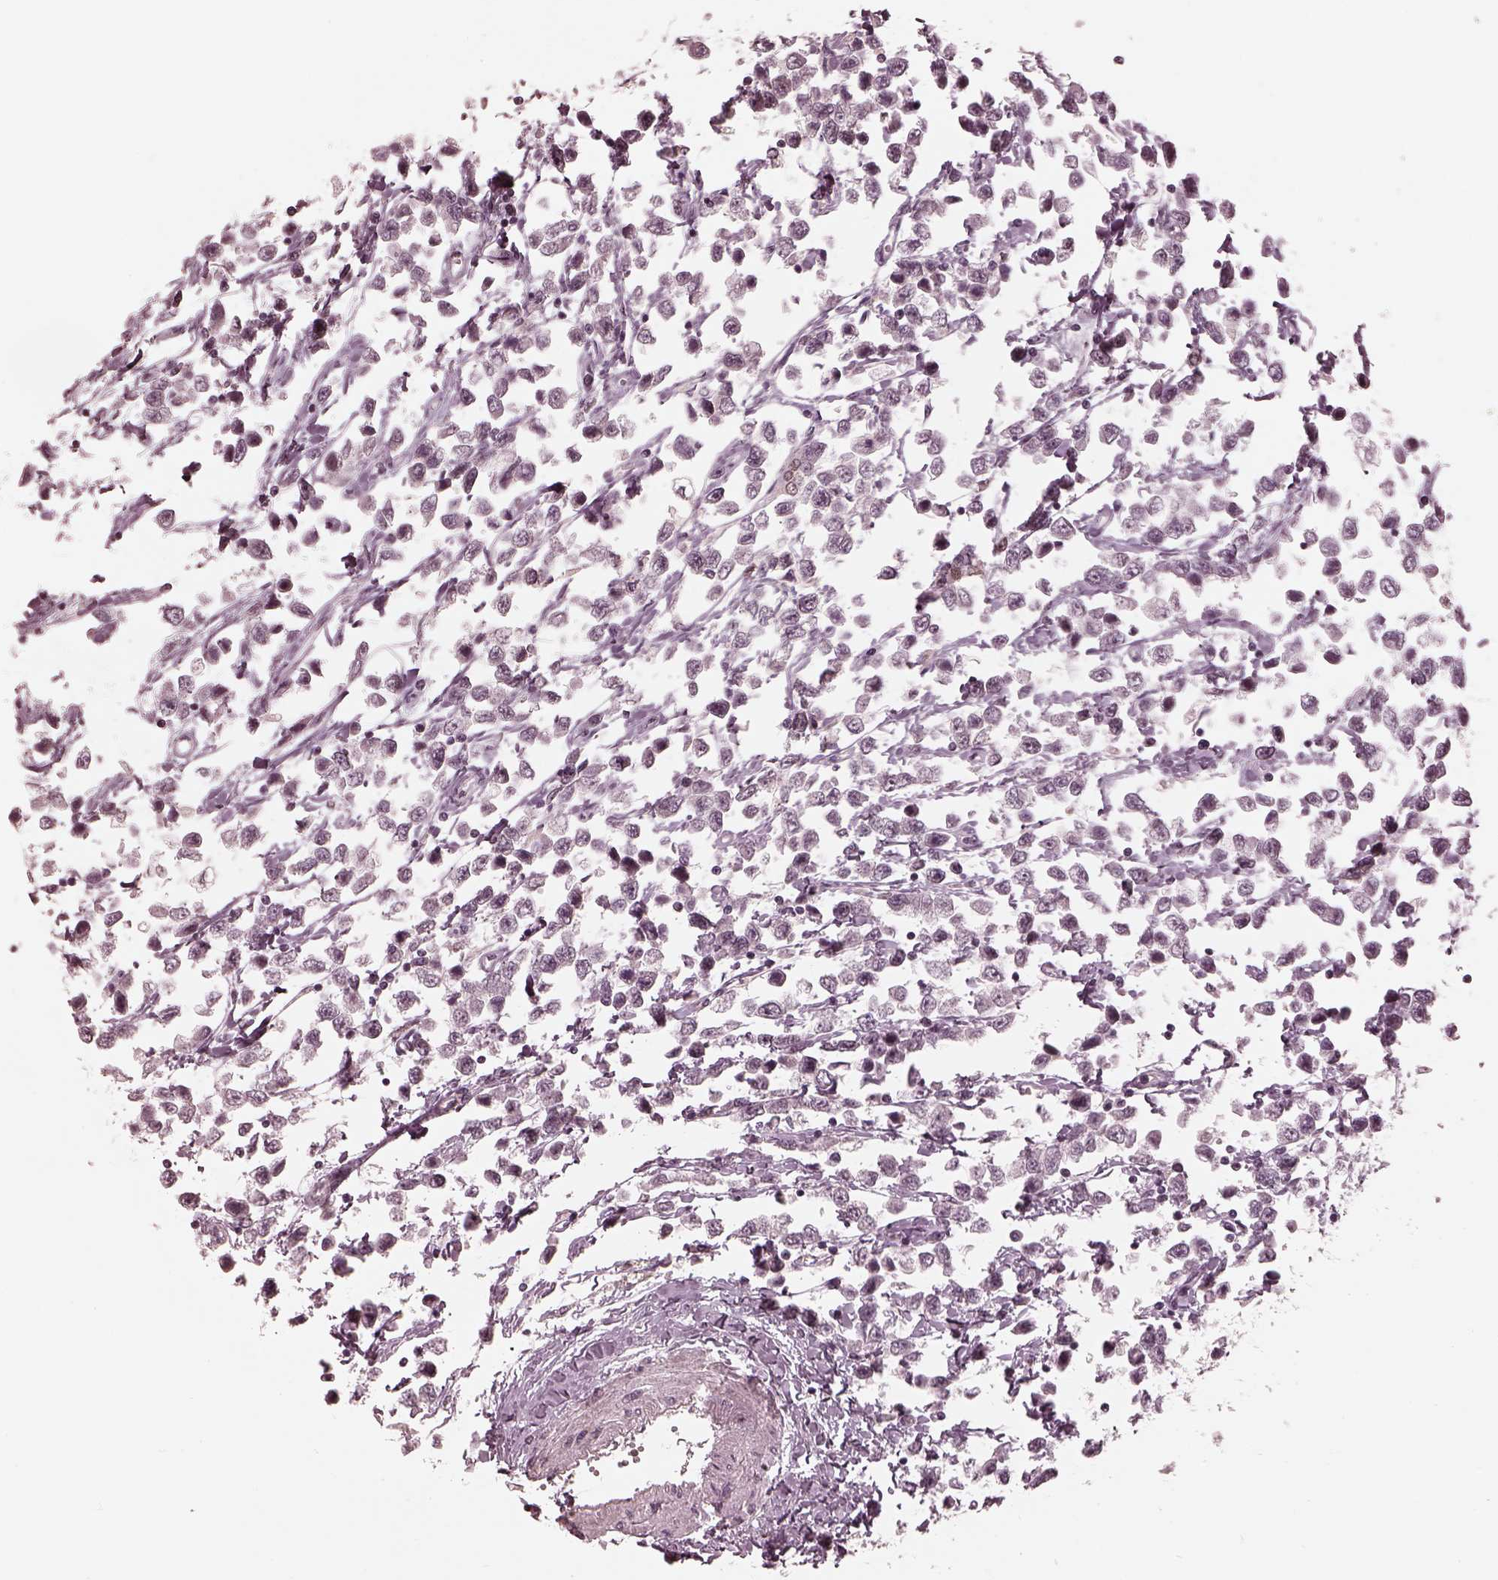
{"staining": {"intensity": "negative", "quantity": "none", "location": "none"}, "tissue": "testis cancer", "cell_type": "Tumor cells", "image_type": "cancer", "snomed": [{"axis": "morphology", "description": "Seminoma, NOS"}, {"axis": "topography", "description": "Testis"}], "caption": "High magnification brightfield microscopy of testis seminoma stained with DAB (3,3'-diaminobenzidine) (brown) and counterstained with hematoxylin (blue): tumor cells show no significant positivity. Nuclei are stained in blue.", "gene": "IQCG", "patient": {"sex": "male", "age": 34}}